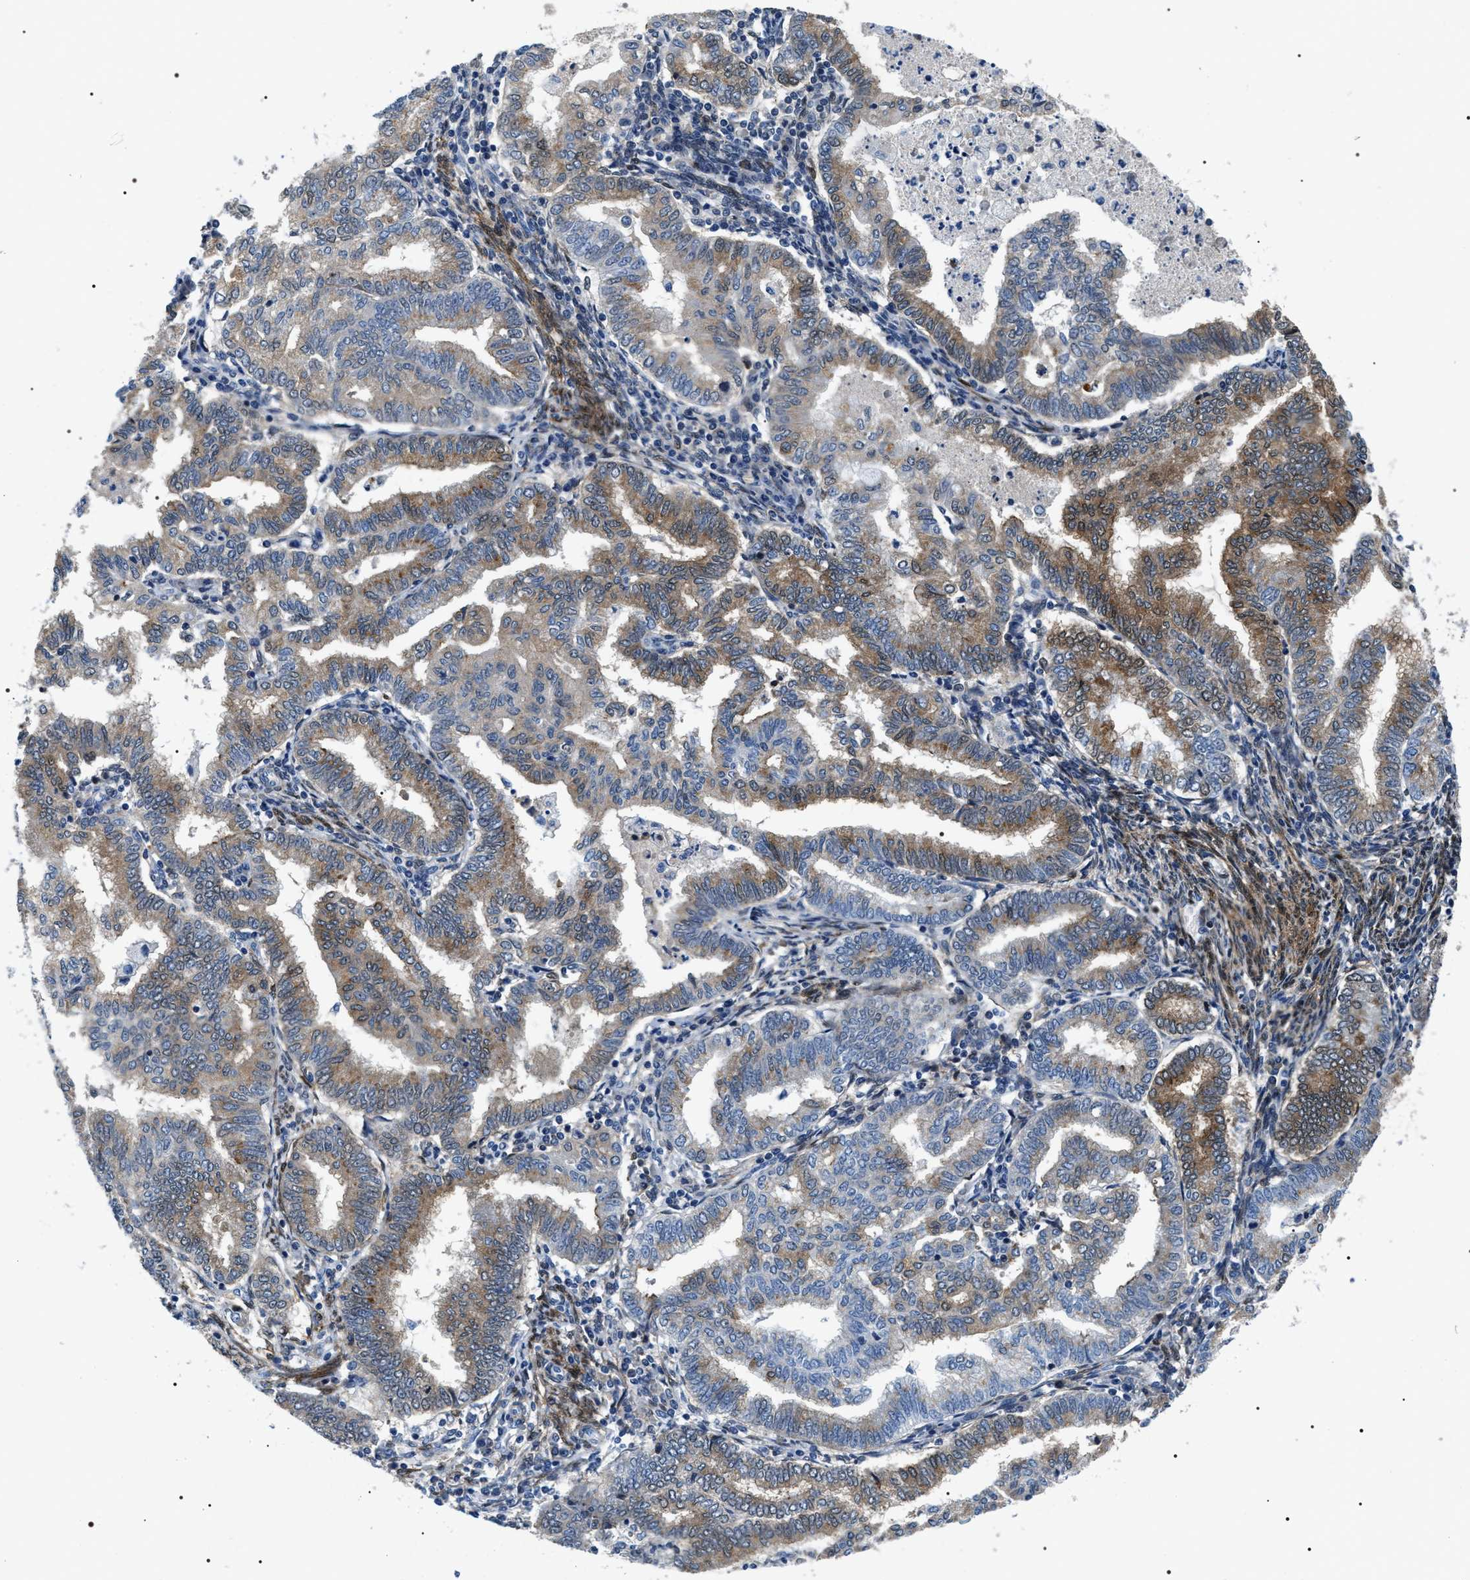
{"staining": {"intensity": "moderate", "quantity": "25%-75%", "location": "cytoplasmic/membranous"}, "tissue": "endometrial cancer", "cell_type": "Tumor cells", "image_type": "cancer", "snomed": [{"axis": "morphology", "description": "Polyp, NOS"}, {"axis": "morphology", "description": "Adenocarcinoma, NOS"}, {"axis": "morphology", "description": "Adenoma, NOS"}, {"axis": "topography", "description": "Endometrium"}], "caption": "Protein expression analysis of adenoma (endometrial) shows moderate cytoplasmic/membranous staining in about 25%-75% of tumor cells.", "gene": "BAG2", "patient": {"sex": "female", "age": 79}}